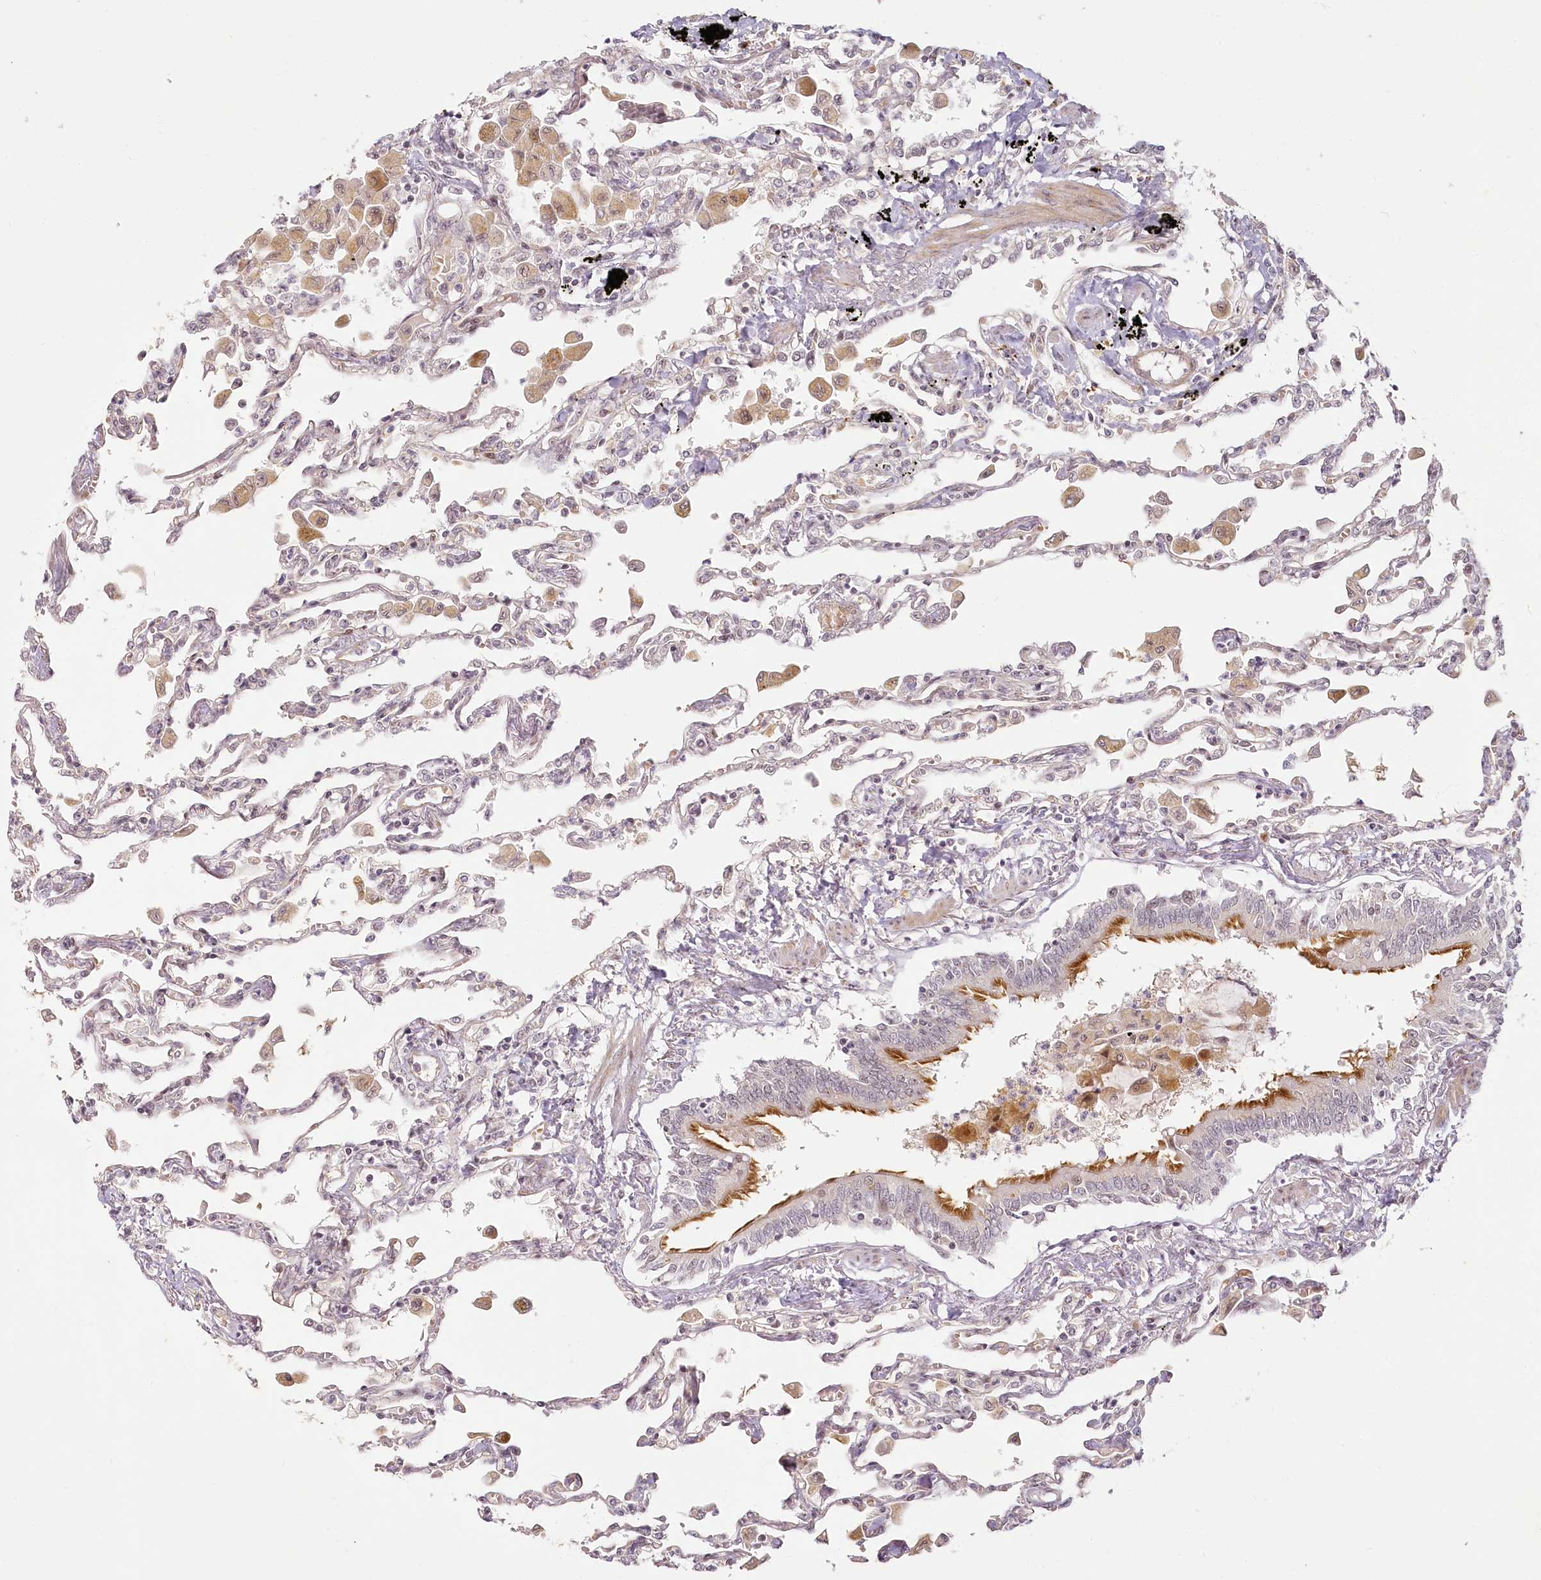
{"staining": {"intensity": "moderate", "quantity": "25%-75%", "location": "cytoplasmic/membranous,nuclear"}, "tissue": "lung", "cell_type": "Alveolar cells", "image_type": "normal", "snomed": [{"axis": "morphology", "description": "Normal tissue, NOS"}, {"axis": "topography", "description": "Bronchus"}, {"axis": "topography", "description": "Lung"}], "caption": "Immunohistochemical staining of normal lung shows moderate cytoplasmic/membranous,nuclear protein staining in approximately 25%-75% of alveolar cells. (Stains: DAB (3,3'-diaminobenzidine) in brown, nuclei in blue, Microscopy: brightfield microscopy at high magnification).", "gene": "EXOSC7", "patient": {"sex": "female", "age": 49}}